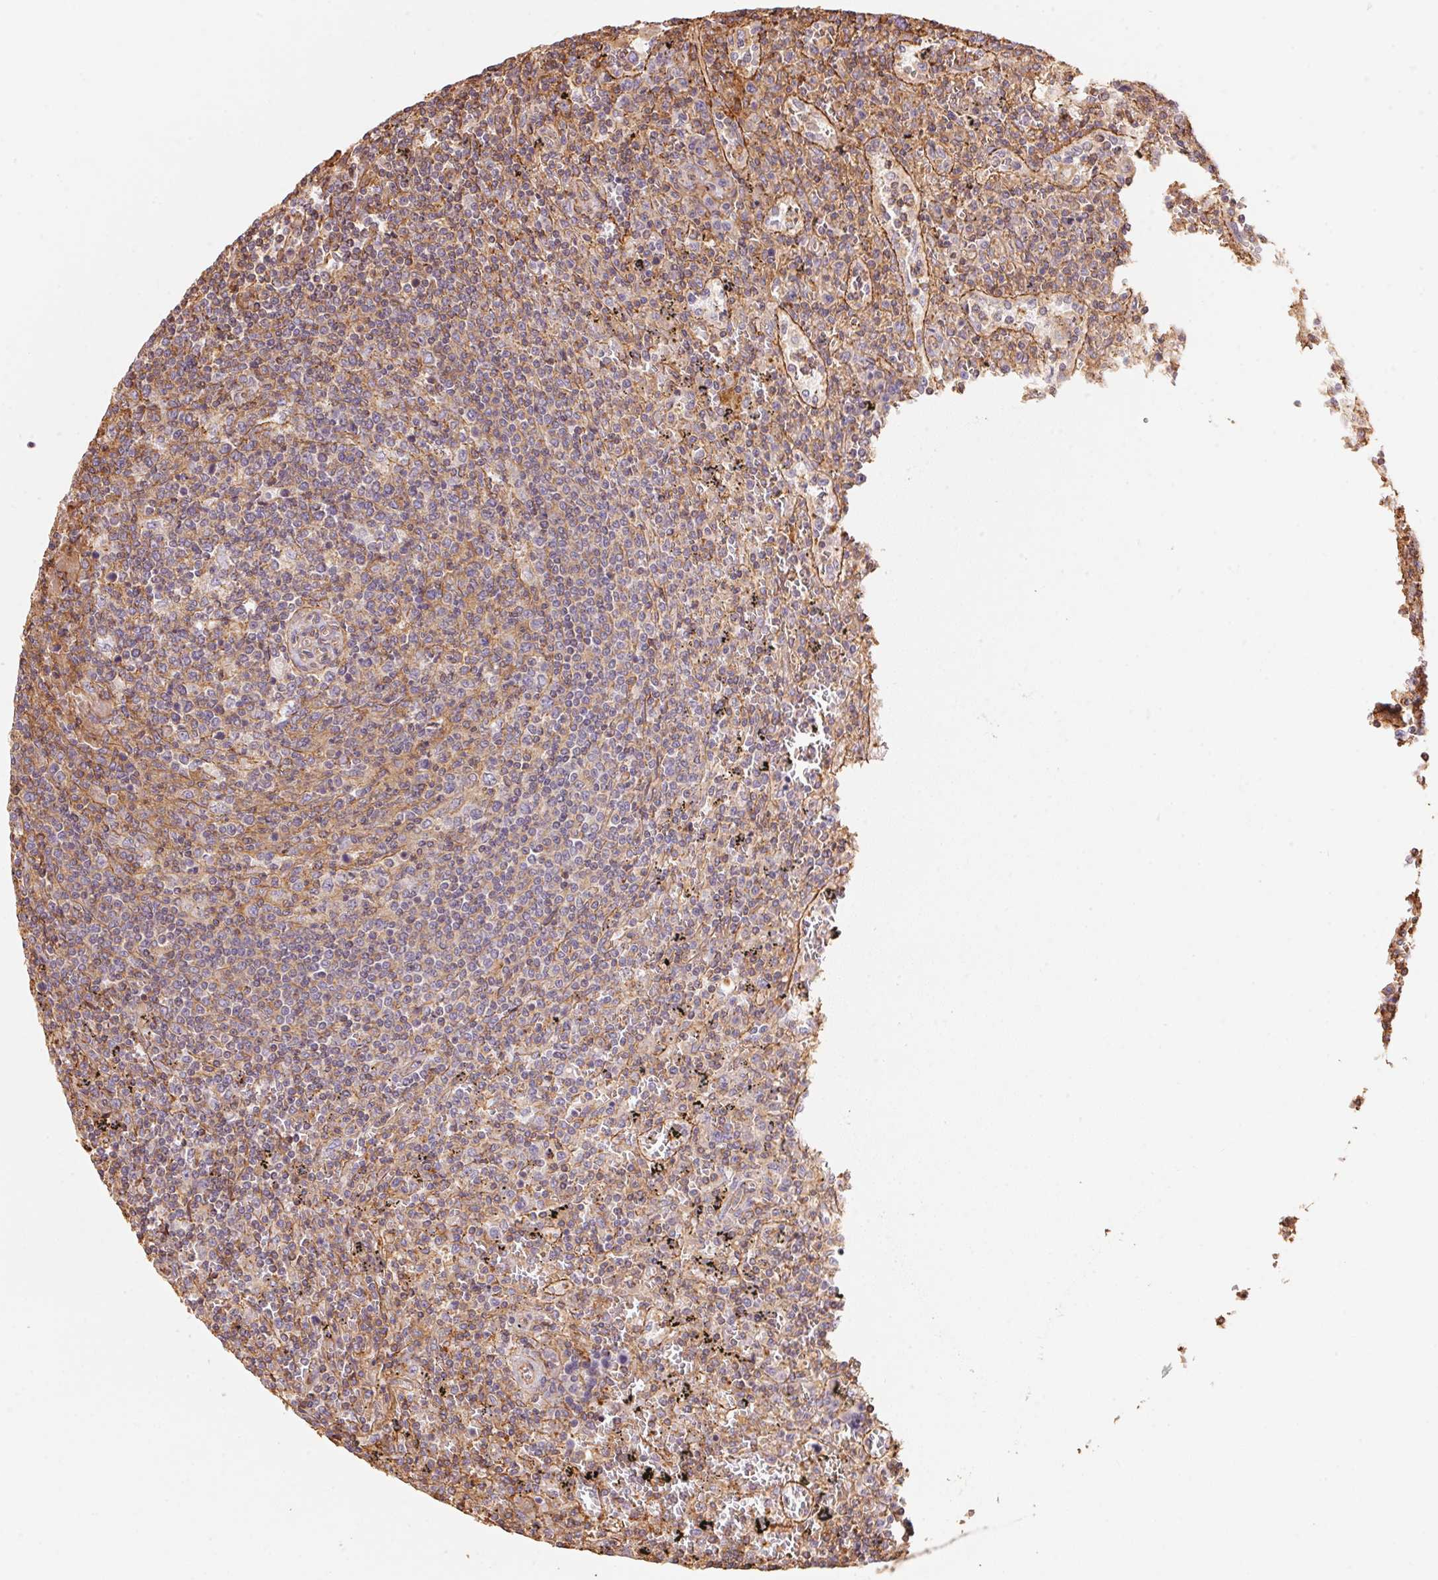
{"staining": {"intensity": "weak", "quantity": "<25%", "location": "cytoplasmic/membranous"}, "tissue": "lymphoma", "cell_type": "Tumor cells", "image_type": "cancer", "snomed": [{"axis": "morphology", "description": "Malignant lymphoma, non-Hodgkin's type, Low grade"}, {"axis": "topography", "description": "Spleen"}], "caption": "An immunohistochemistry micrograph of lymphoma is shown. There is no staining in tumor cells of lymphoma.", "gene": "FRAS1", "patient": {"sex": "male", "age": 62}}